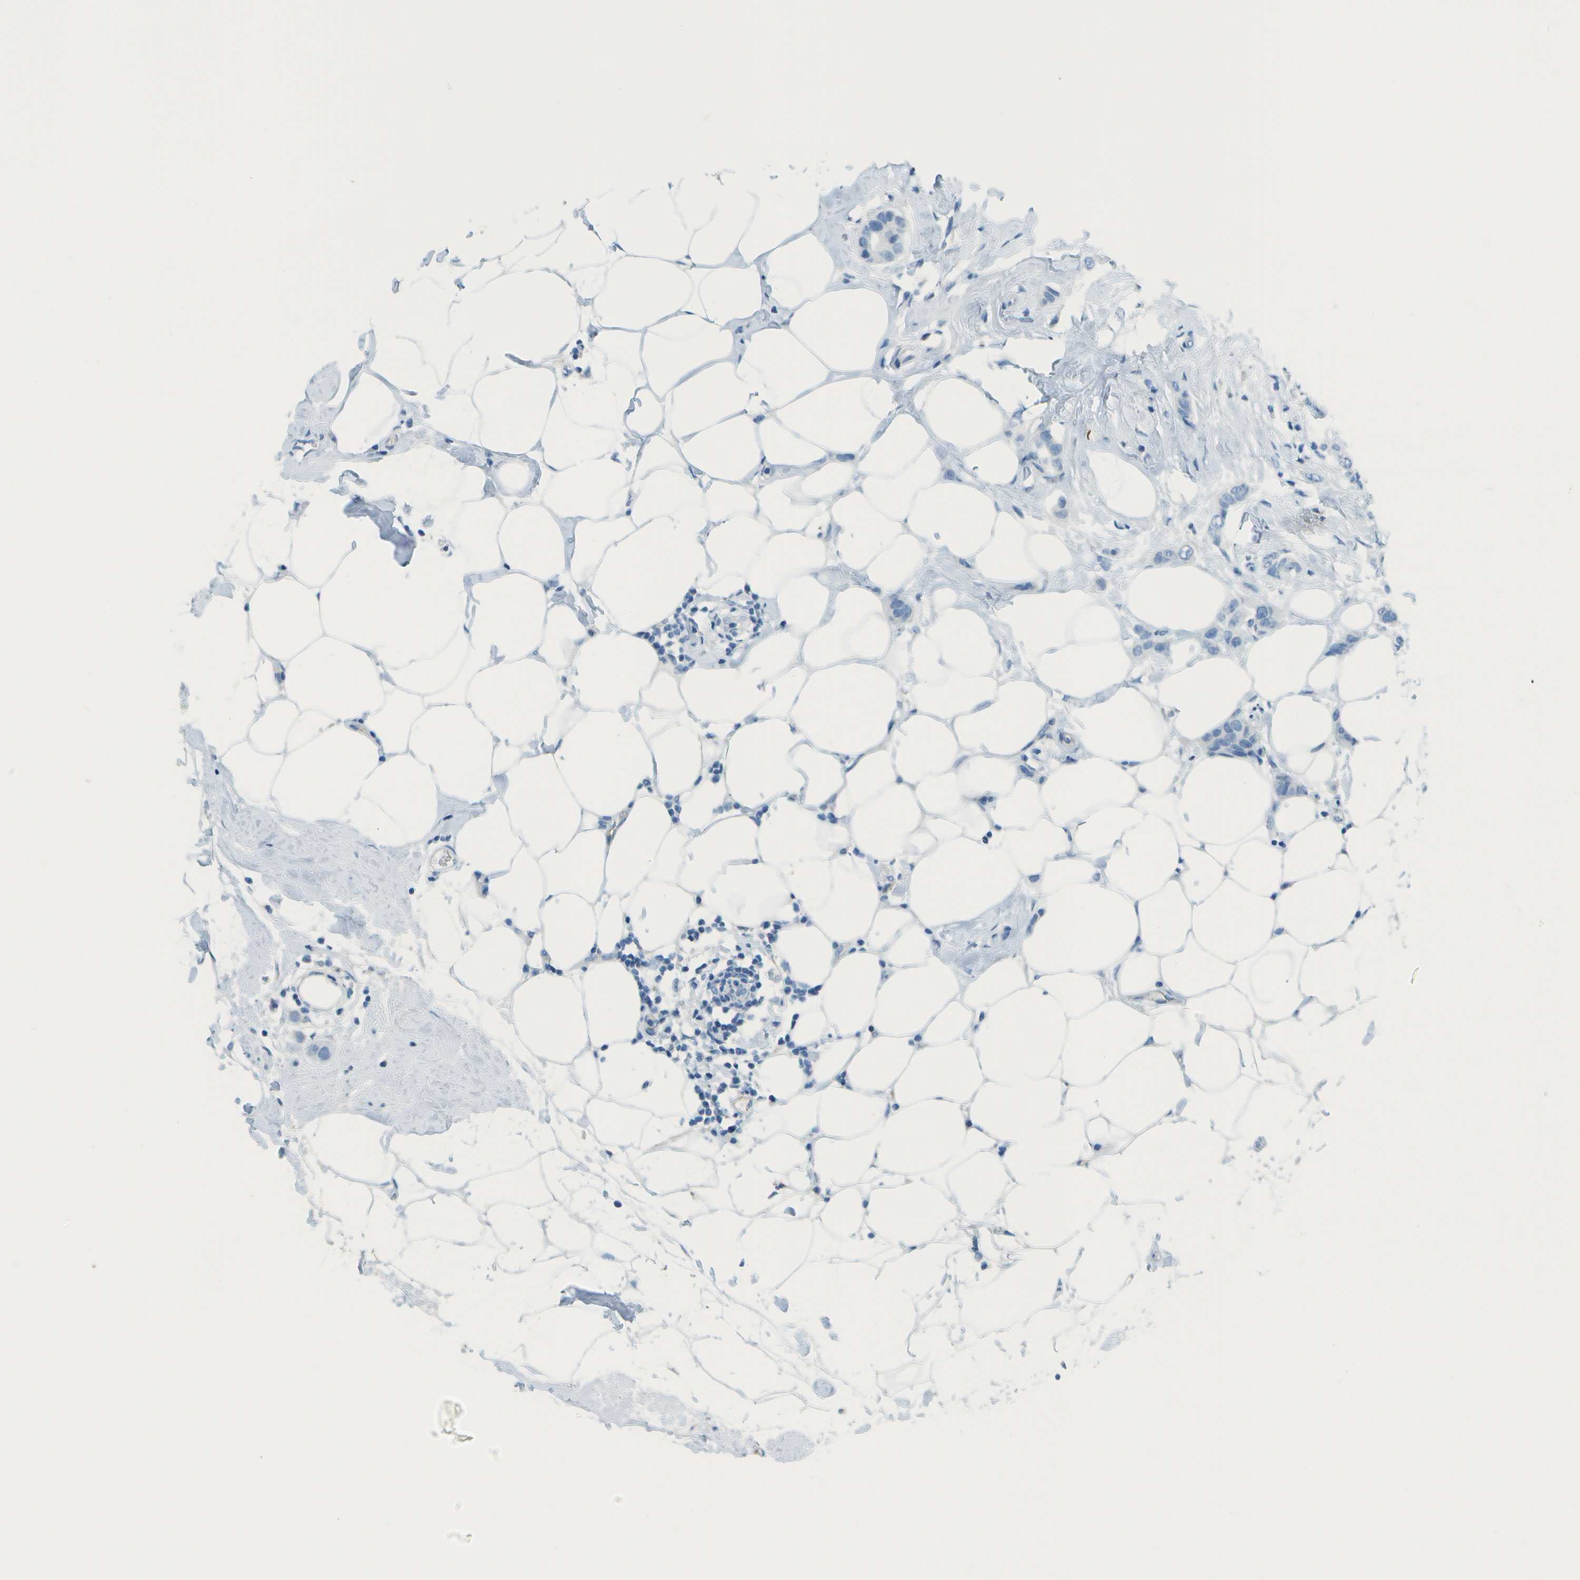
{"staining": {"intensity": "negative", "quantity": "none", "location": "none"}, "tissue": "breast cancer", "cell_type": "Tumor cells", "image_type": "cancer", "snomed": [{"axis": "morphology", "description": "Normal tissue, NOS"}, {"axis": "morphology", "description": "Duct carcinoma"}, {"axis": "topography", "description": "Breast"}], "caption": "A micrograph of breast infiltrating ductal carcinoma stained for a protein displays no brown staining in tumor cells.", "gene": "C1S", "patient": {"sex": "female", "age": 50}}